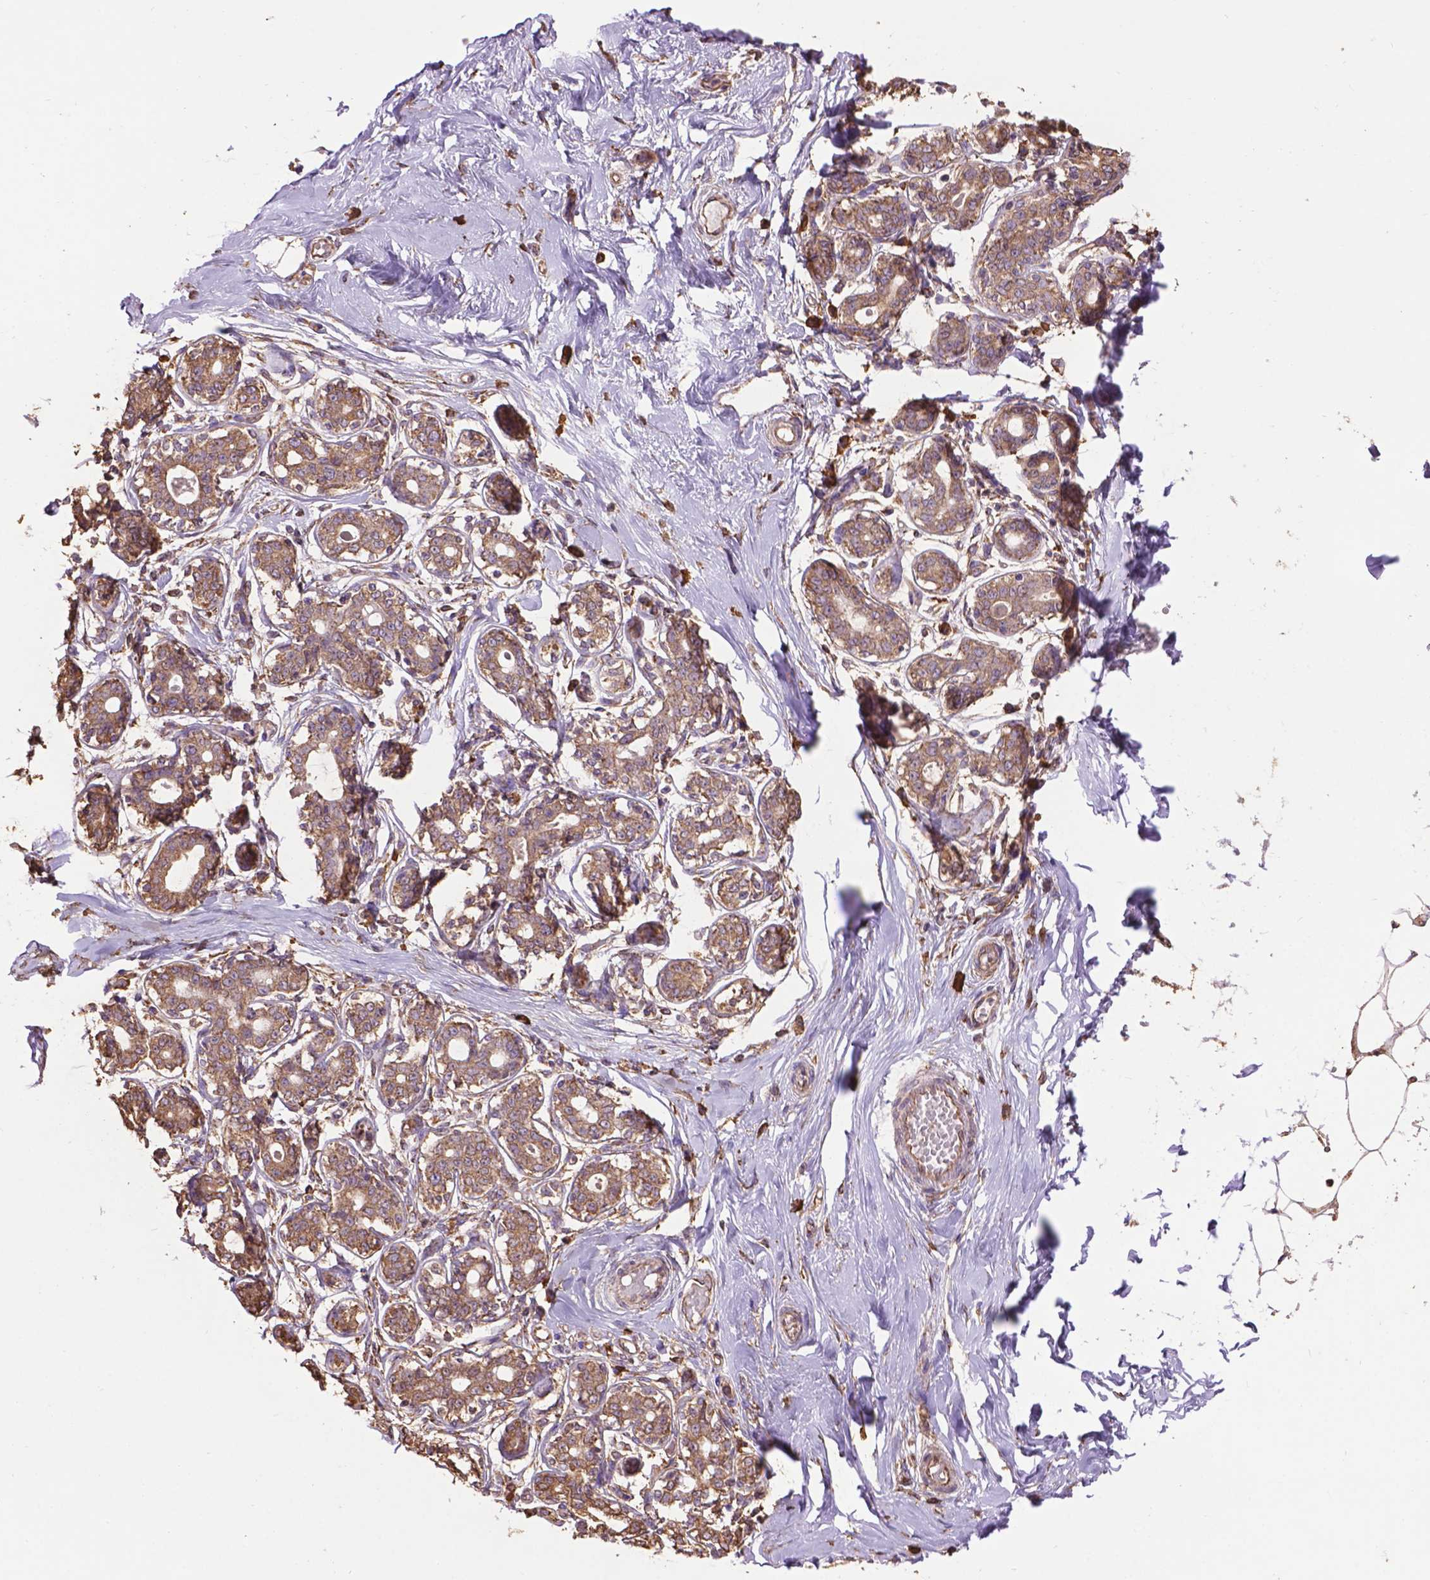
{"staining": {"intensity": "weak", "quantity": "25%-75%", "location": "cytoplasmic/membranous"}, "tissue": "breast", "cell_type": "Adipocytes", "image_type": "normal", "snomed": [{"axis": "morphology", "description": "Normal tissue, NOS"}, {"axis": "topography", "description": "Skin"}, {"axis": "topography", "description": "Breast"}], "caption": "DAB (3,3'-diaminobenzidine) immunohistochemical staining of benign human breast shows weak cytoplasmic/membranous protein staining in about 25%-75% of adipocytes. The staining is performed using DAB brown chromogen to label protein expression. The nuclei are counter-stained blue using hematoxylin.", "gene": "PPP2R5E", "patient": {"sex": "female", "age": 43}}